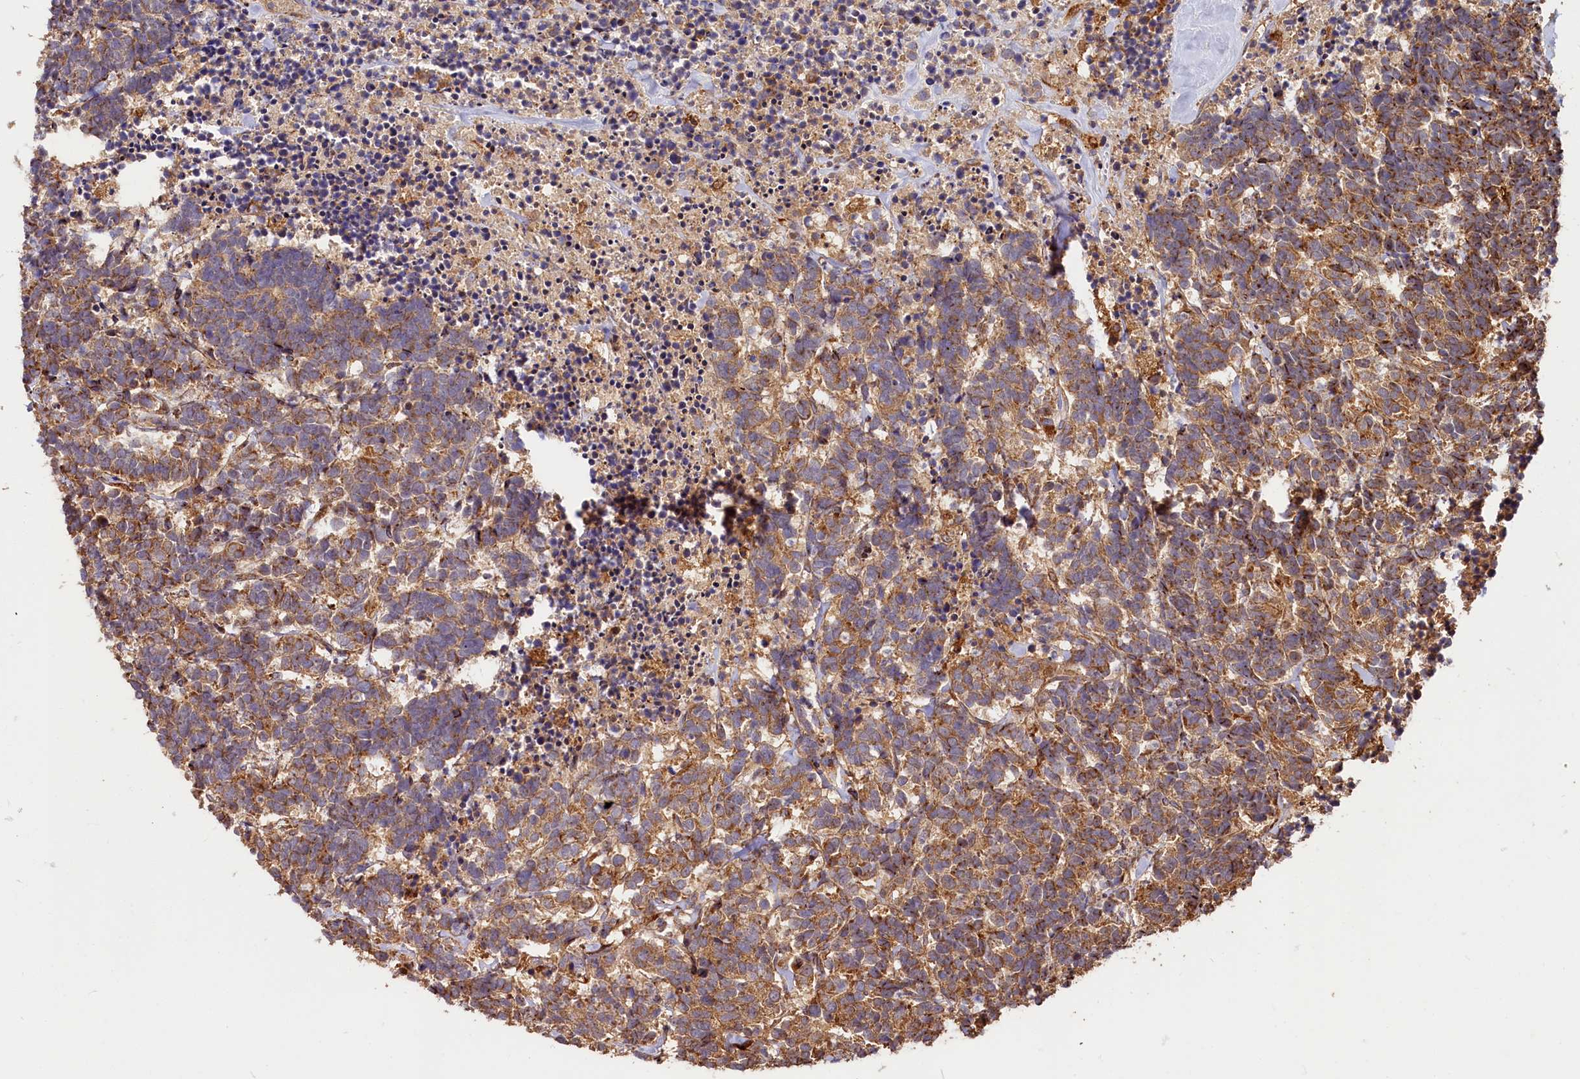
{"staining": {"intensity": "moderate", "quantity": ">75%", "location": "cytoplasmic/membranous"}, "tissue": "carcinoid", "cell_type": "Tumor cells", "image_type": "cancer", "snomed": [{"axis": "morphology", "description": "Carcinoma, NOS"}, {"axis": "morphology", "description": "Carcinoid, malignant, NOS"}, {"axis": "topography", "description": "Urinary bladder"}], "caption": "A histopathology image of carcinoid (malignant) stained for a protein demonstrates moderate cytoplasmic/membranous brown staining in tumor cells.", "gene": "WDR73", "patient": {"sex": "male", "age": 57}}